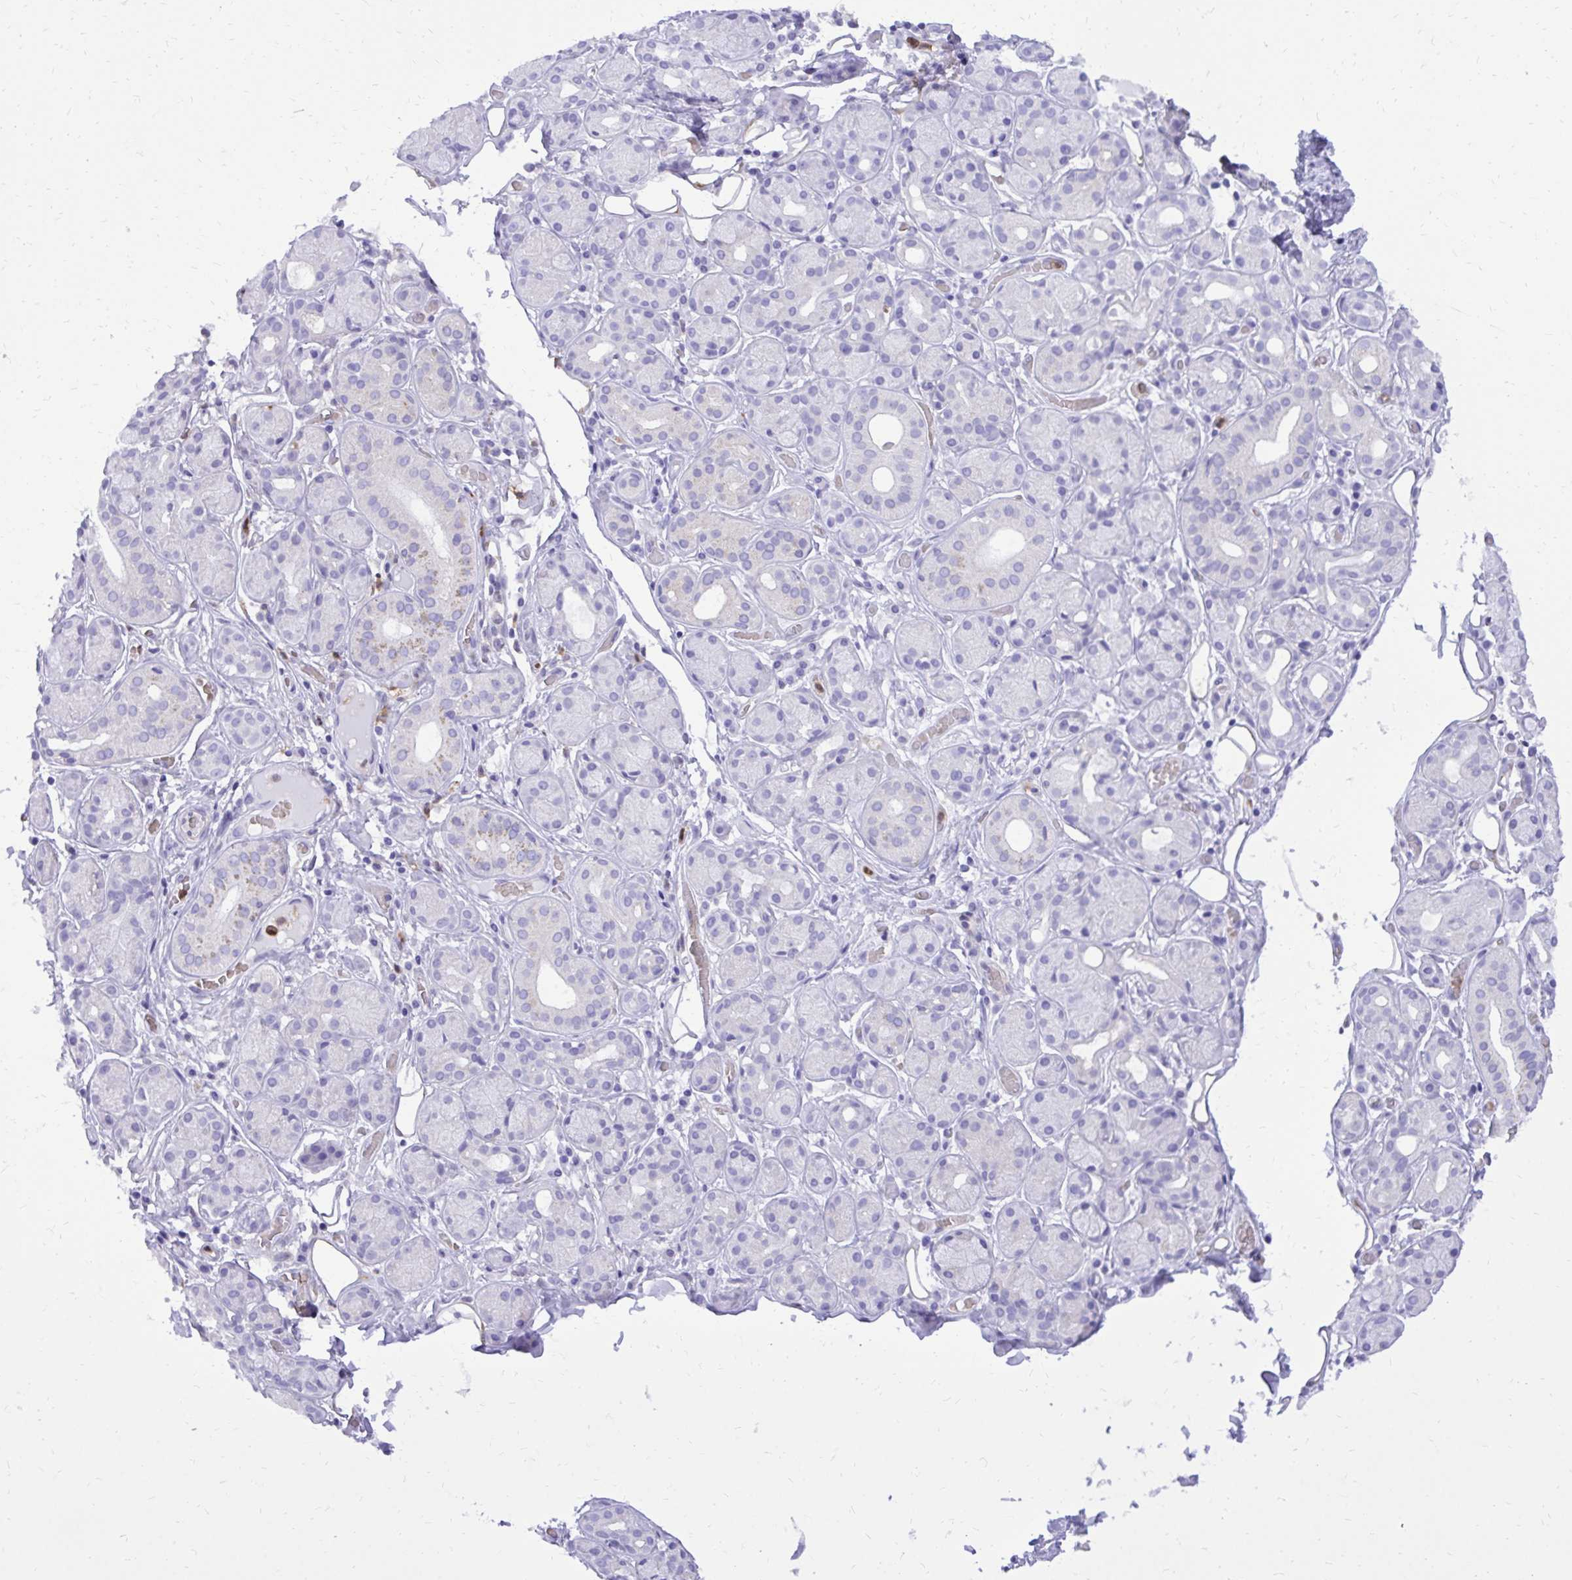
{"staining": {"intensity": "negative", "quantity": "none", "location": "none"}, "tissue": "salivary gland", "cell_type": "Glandular cells", "image_type": "normal", "snomed": [{"axis": "morphology", "description": "Normal tissue, NOS"}, {"axis": "topography", "description": "Salivary gland"}, {"axis": "topography", "description": "Peripheral nerve tissue"}], "caption": "This is a histopathology image of immunohistochemistry (IHC) staining of normal salivary gland, which shows no staining in glandular cells. (DAB (3,3'-diaminobenzidine) immunohistochemistry, high magnification).", "gene": "CAT", "patient": {"sex": "male", "age": 71}}